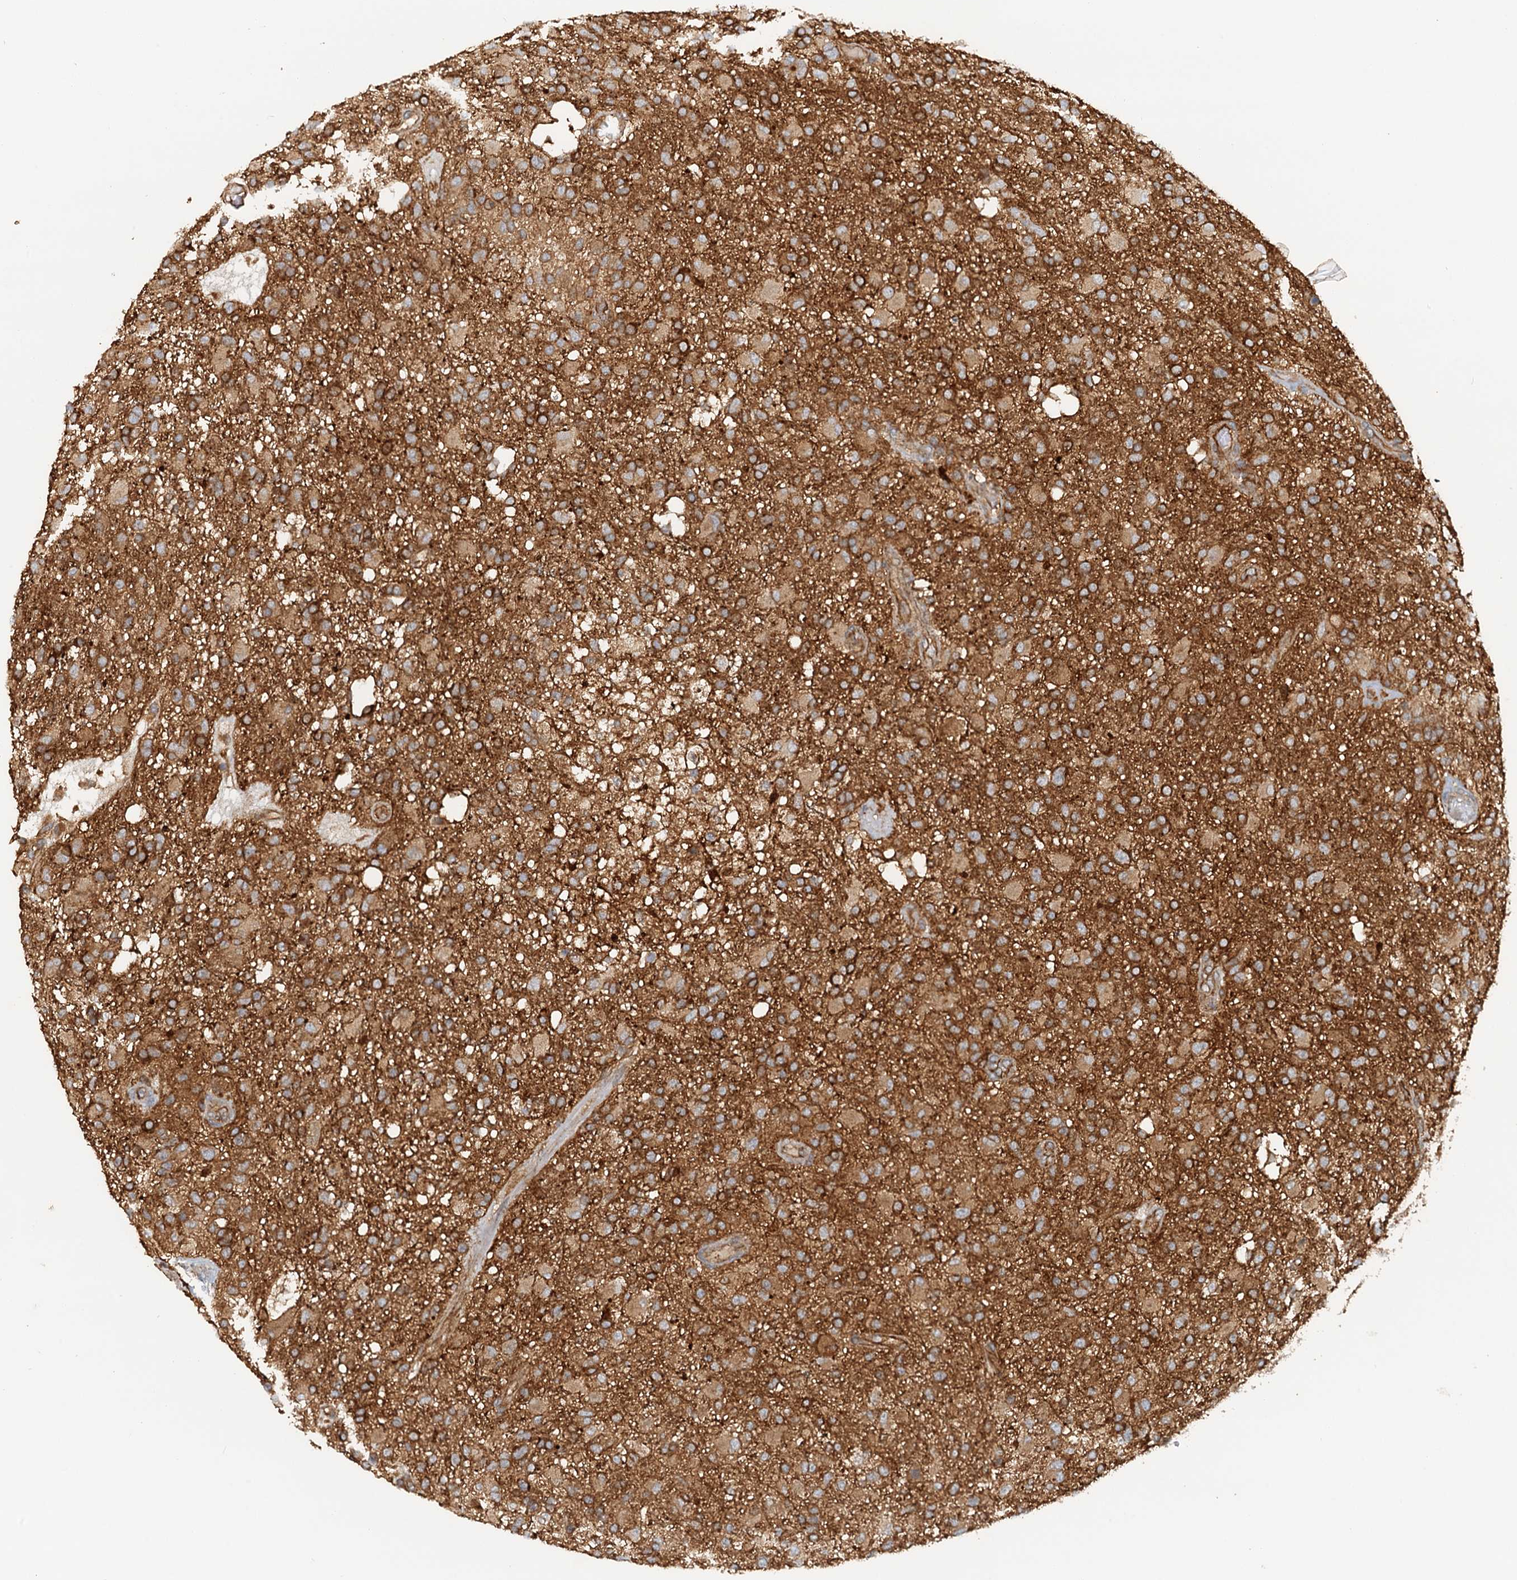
{"staining": {"intensity": "moderate", "quantity": ">75%", "location": "cytoplasmic/membranous"}, "tissue": "glioma", "cell_type": "Tumor cells", "image_type": "cancer", "snomed": [{"axis": "morphology", "description": "Glioma, malignant, High grade"}, {"axis": "topography", "description": "Brain"}], "caption": "This histopathology image demonstrates IHC staining of human glioma, with medium moderate cytoplasmic/membranous staining in approximately >75% of tumor cells.", "gene": "NIPAL3", "patient": {"sex": "female", "age": 74}}